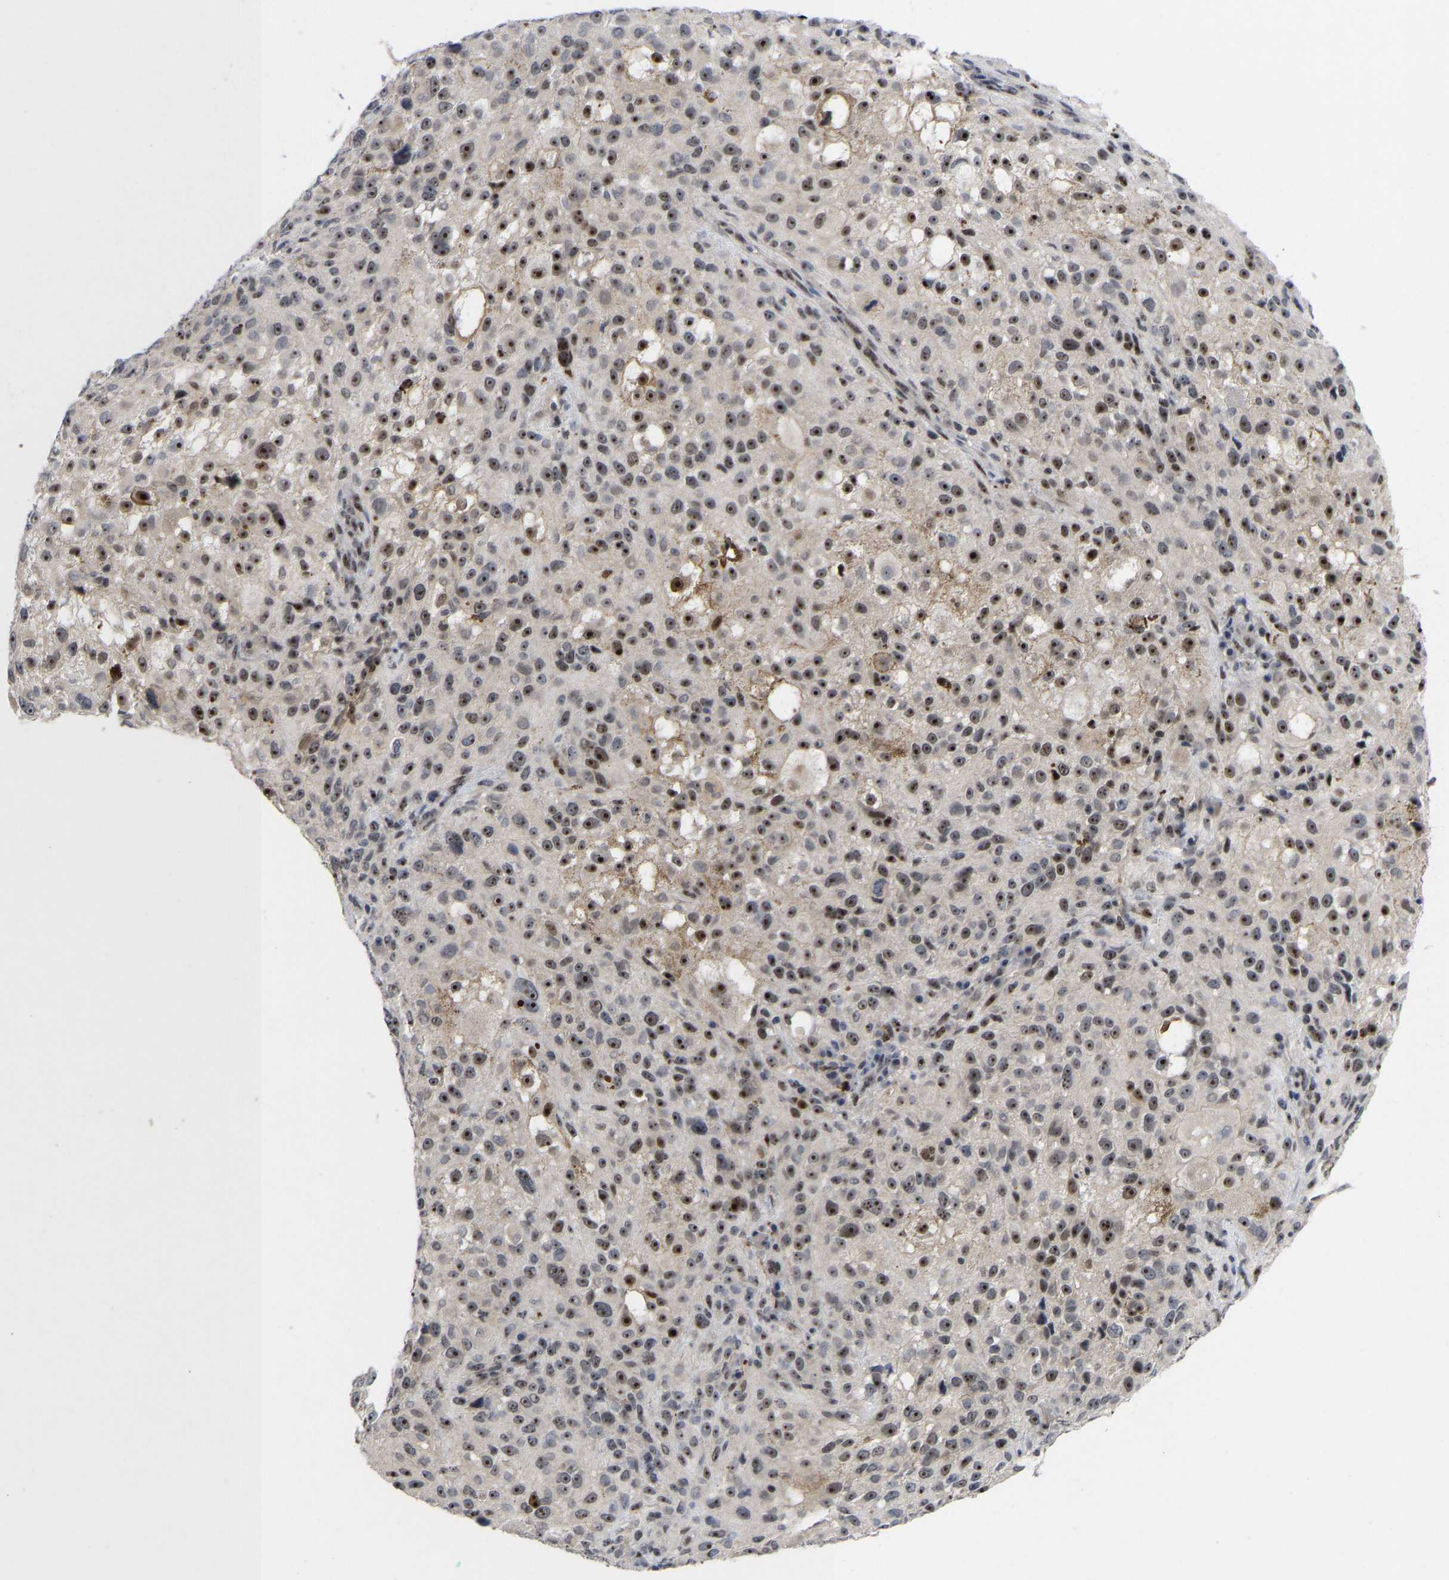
{"staining": {"intensity": "strong", "quantity": ">75%", "location": "cytoplasmic/membranous,nuclear"}, "tissue": "melanoma", "cell_type": "Tumor cells", "image_type": "cancer", "snomed": [{"axis": "morphology", "description": "Necrosis, NOS"}, {"axis": "morphology", "description": "Malignant melanoma, NOS"}, {"axis": "topography", "description": "Skin"}], "caption": "Malignant melanoma tissue reveals strong cytoplasmic/membranous and nuclear expression in approximately >75% of tumor cells, visualized by immunohistochemistry. (DAB (3,3'-diaminobenzidine) IHC with brightfield microscopy, high magnification).", "gene": "NLE1", "patient": {"sex": "female", "age": 87}}